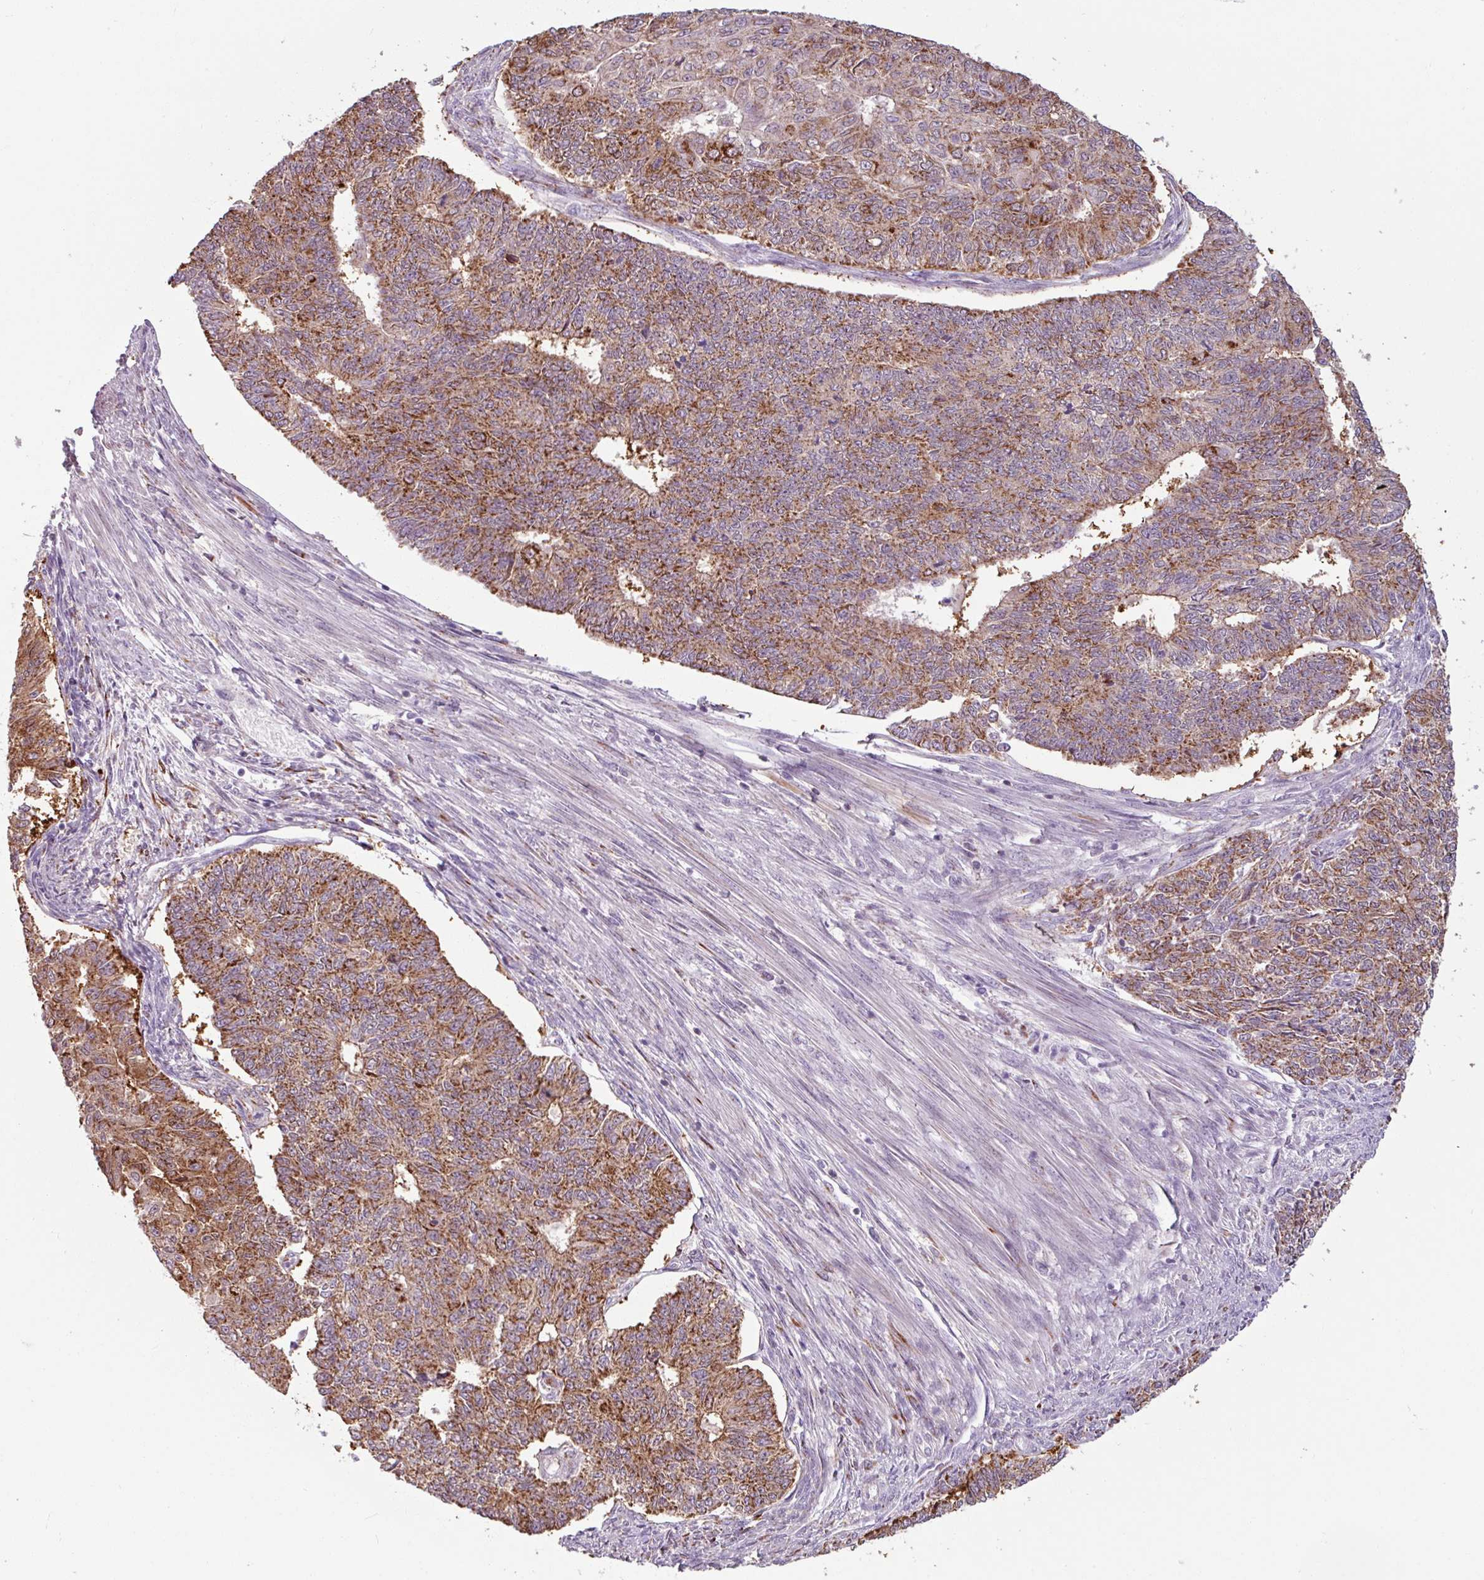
{"staining": {"intensity": "moderate", "quantity": ">75%", "location": "cytoplasmic/membranous"}, "tissue": "endometrial cancer", "cell_type": "Tumor cells", "image_type": "cancer", "snomed": [{"axis": "morphology", "description": "Adenocarcinoma, NOS"}, {"axis": "topography", "description": "Endometrium"}], "caption": "Approximately >75% of tumor cells in endometrial cancer demonstrate moderate cytoplasmic/membranous protein staining as visualized by brown immunohistochemical staining.", "gene": "PNMA6A", "patient": {"sex": "female", "age": 32}}